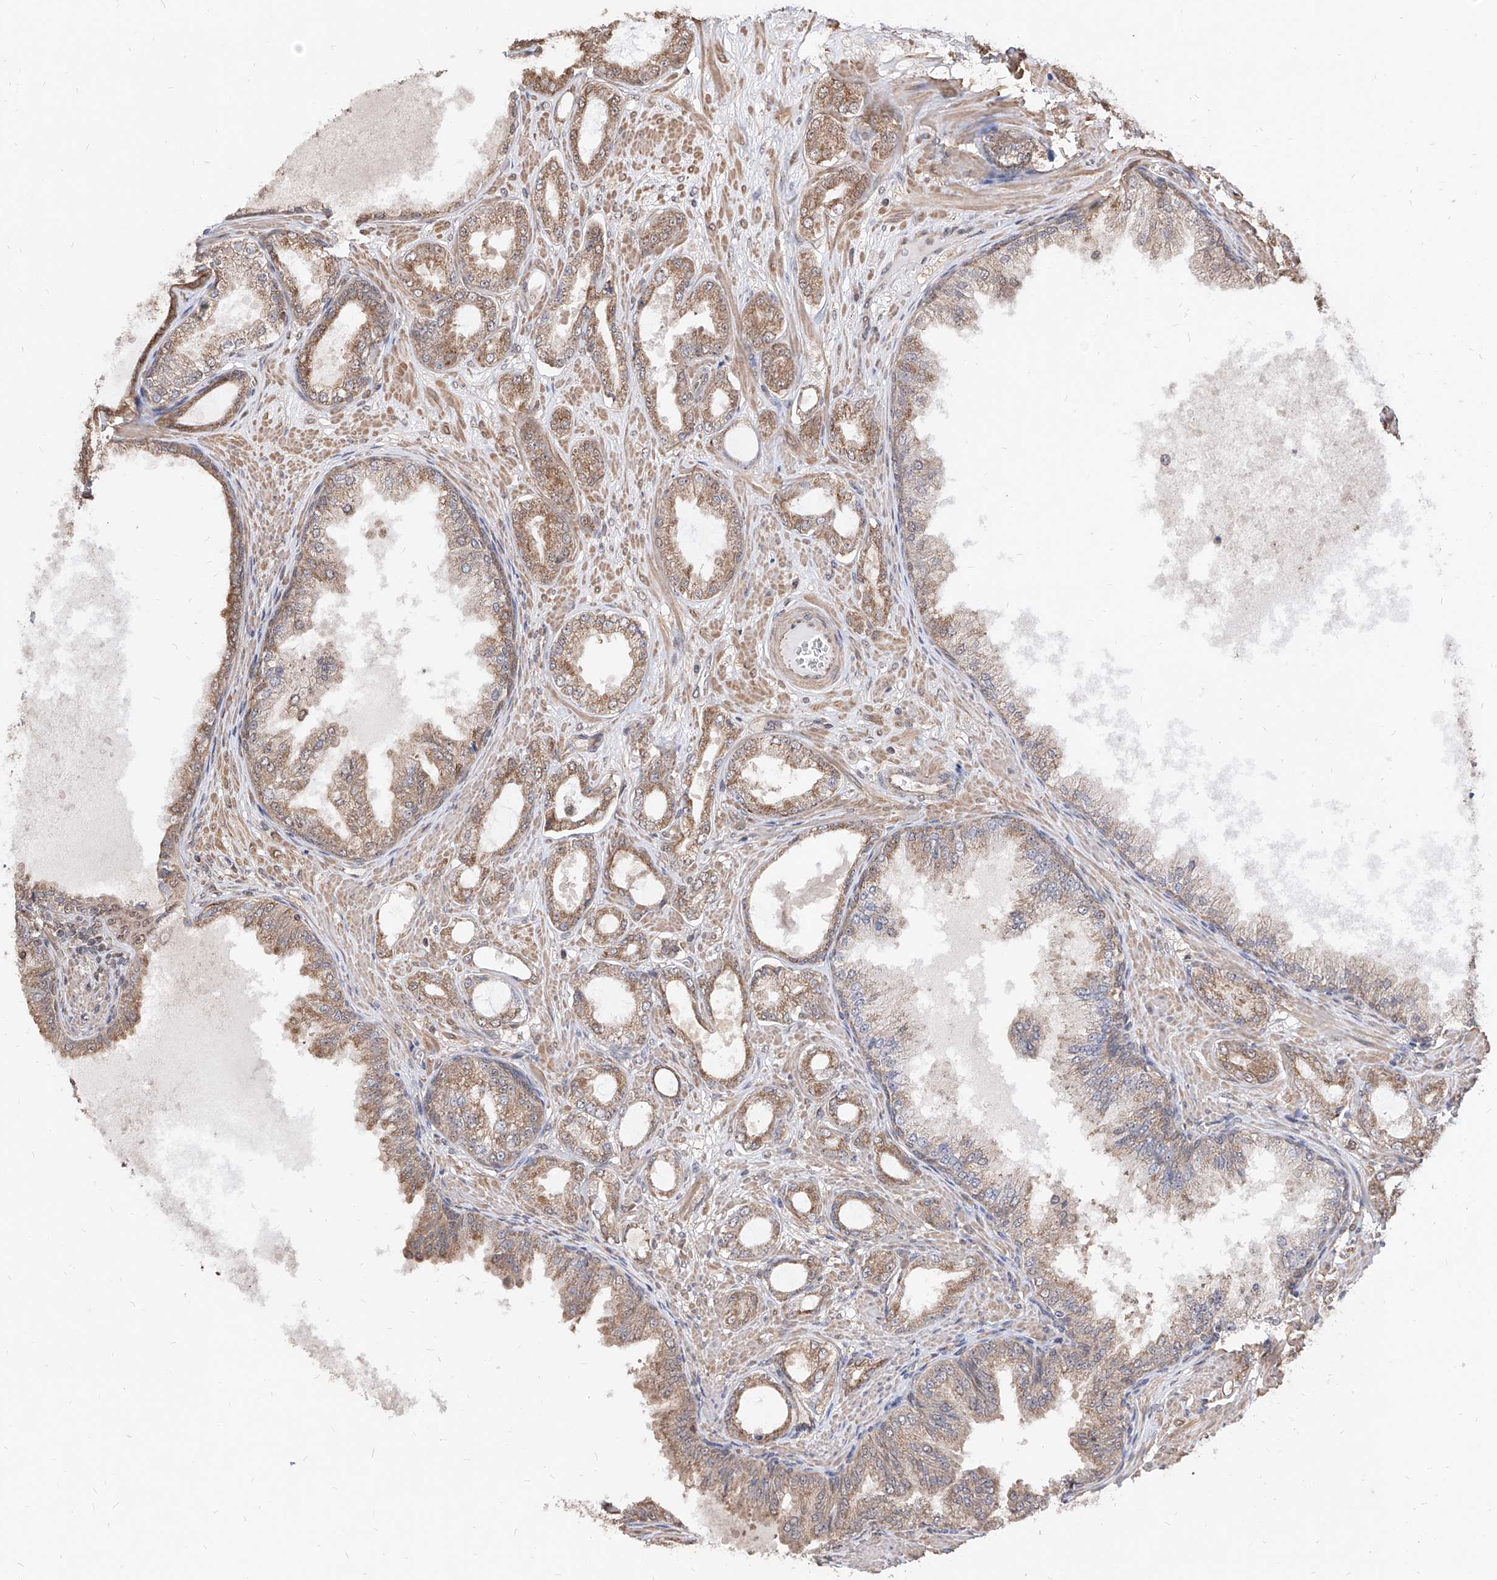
{"staining": {"intensity": "moderate", "quantity": ">75%", "location": "cytoplasmic/membranous"}, "tissue": "prostate cancer", "cell_type": "Tumor cells", "image_type": "cancer", "snomed": [{"axis": "morphology", "description": "Adenocarcinoma, Low grade"}, {"axis": "topography", "description": "Prostate"}], "caption": "Prostate cancer stained for a protein (brown) exhibits moderate cytoplasmic/membranous positive expression in about >75% of tumor cells.", "gene": "C8orf82", "patient": {"sex": "male", "age": 63}}